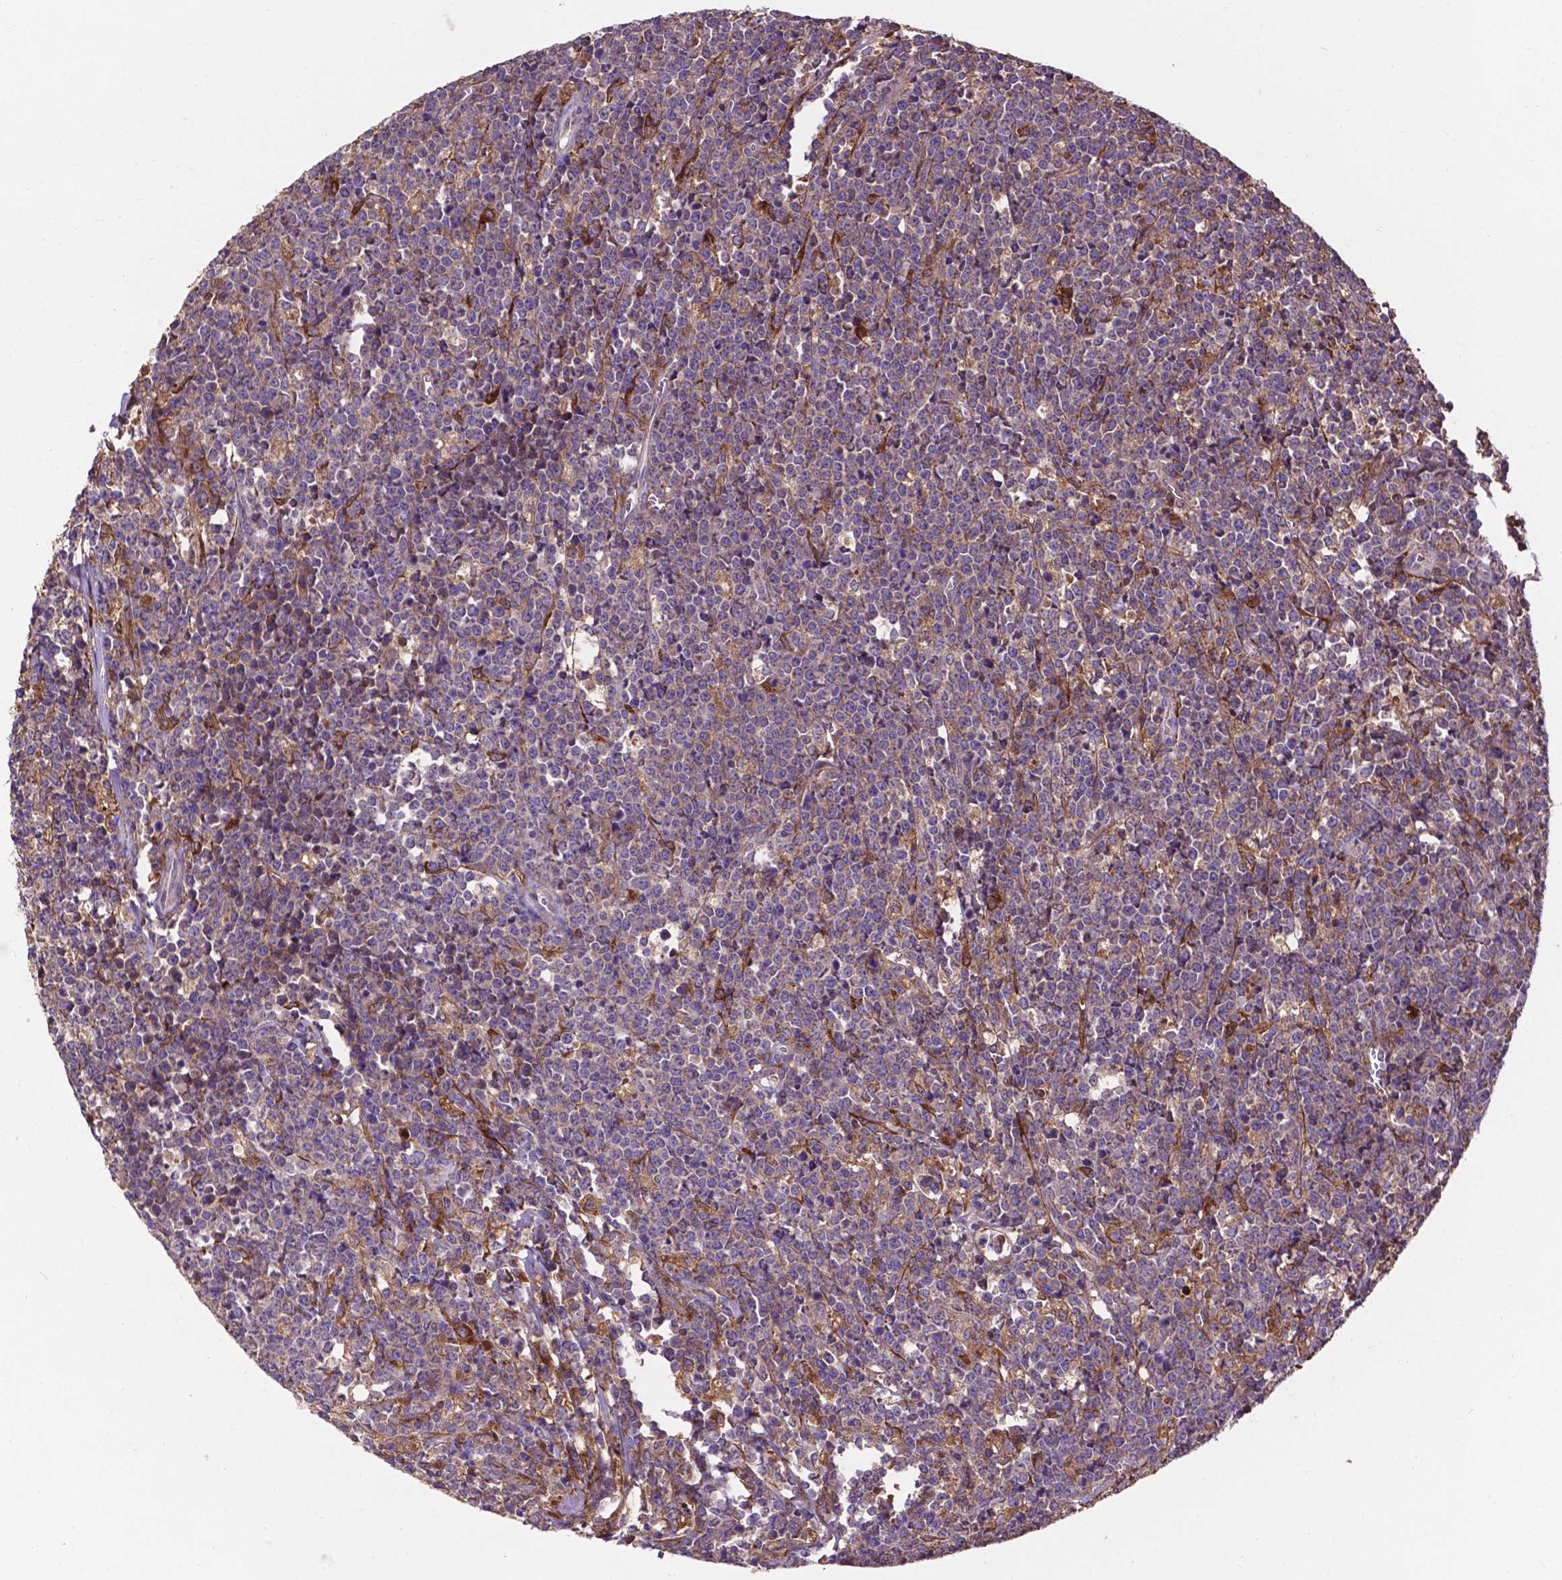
{"staining": {"intensity": "moderate", "quantity": "<25%", "location": "cytoplasmic/membranous"}, "tissue": "lymphoma", "cell_type": "Tumor cells", "image_type": "cancer", "snomed": [{"axis": "morphology", "description": "Malignant lymphoma, non-Hodgkin's type, High grade"}, {"axis": "topography", "description": "Small intestine"}], "caption": "A photomicrograph of human high-grade malignant lymphoma, non-Hodgkin's type stained for a protein demonstrates moderate cytoplasmic/membranous brown staining in tumor cells.", "gene": "SMAD3", "patient": {"sex": "female", "age": 56}}